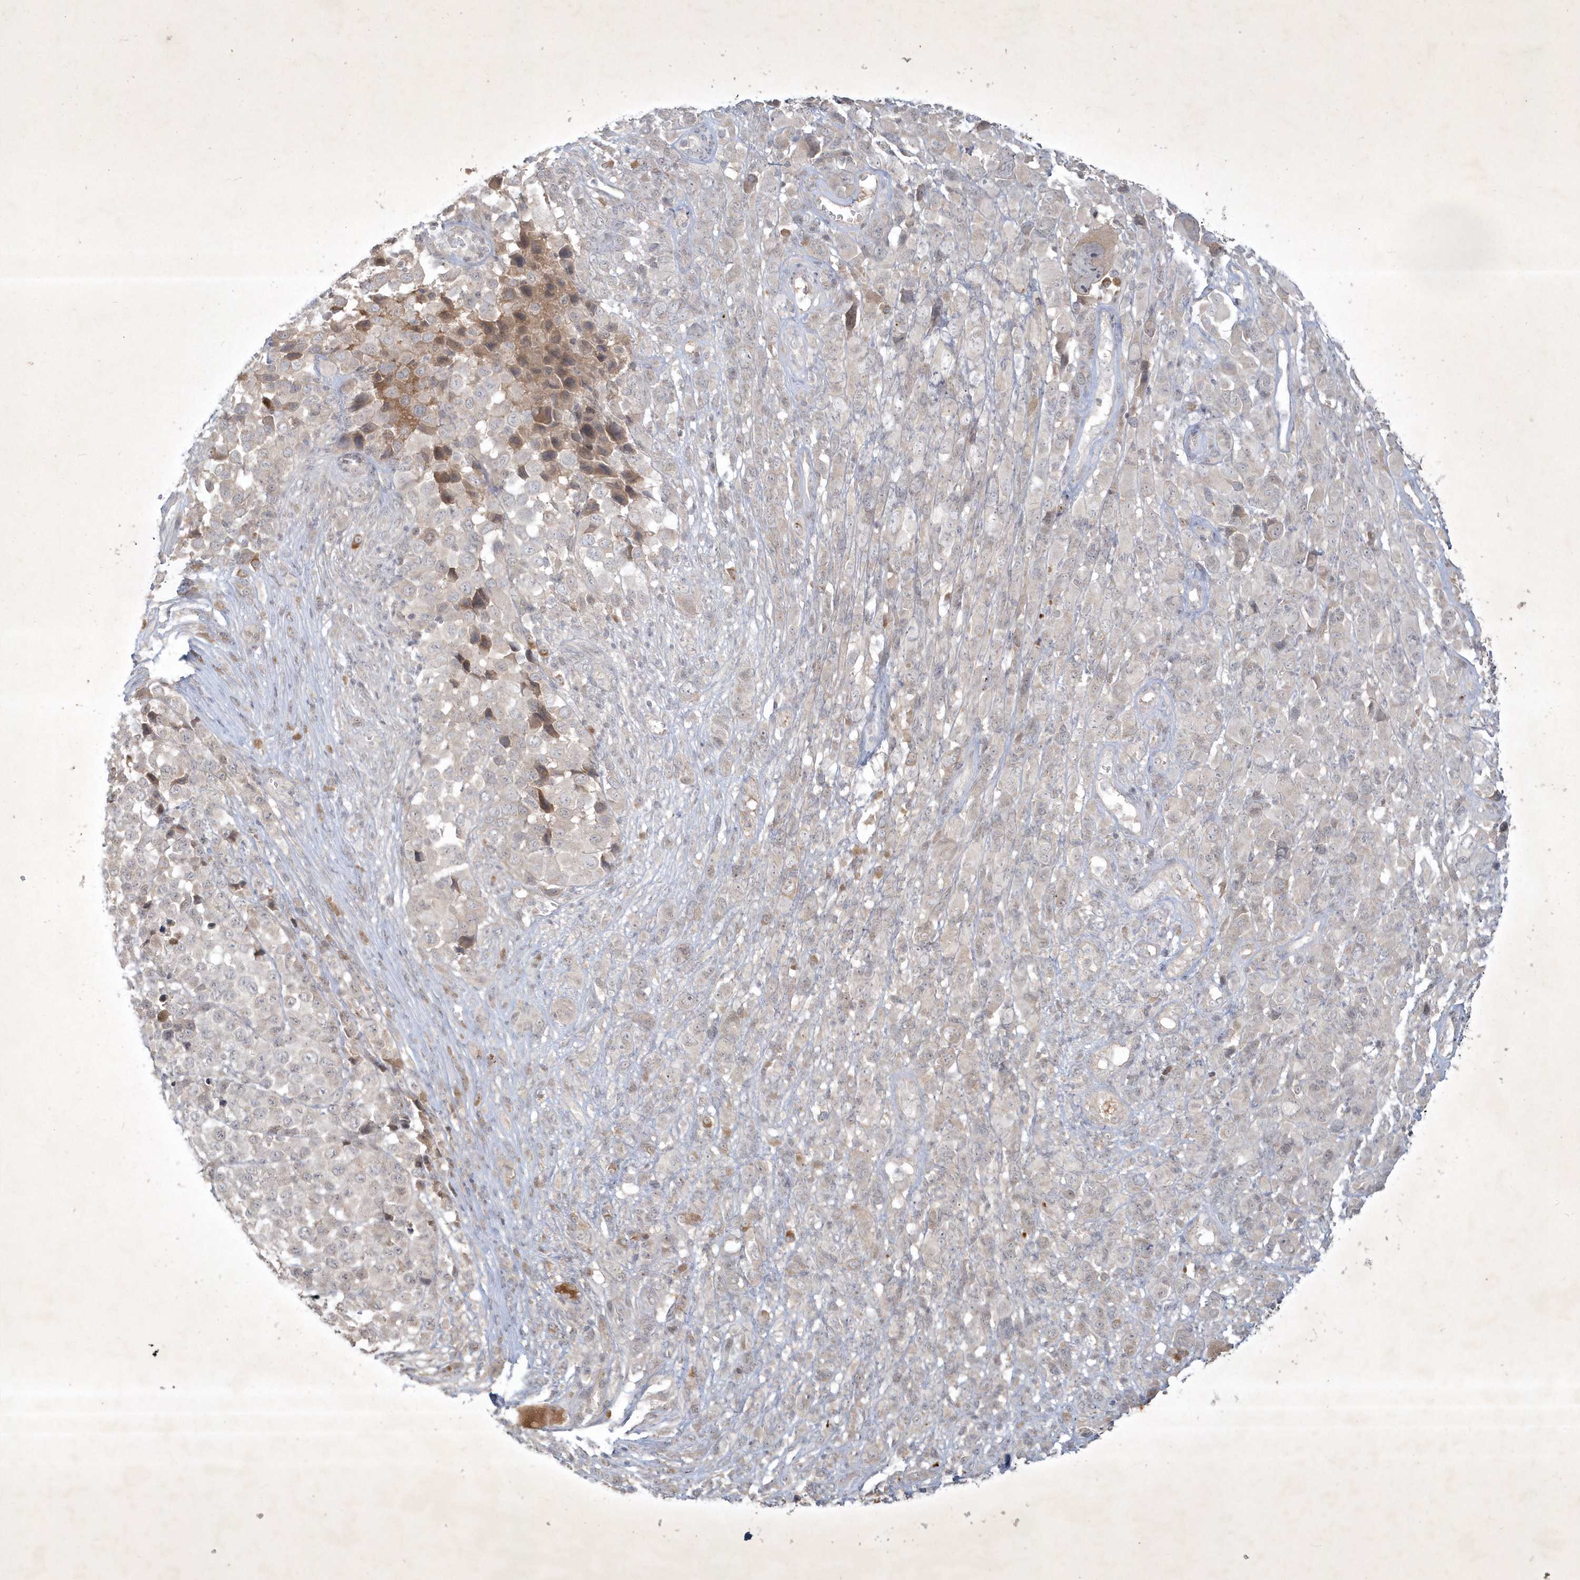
{"staining": {"intensity": "negative", "quantity": "none", "location": "none"}, "tissue": "melanoma", "cell_type": "Tumor cells", "image_type": "cancer", "snomed": [{"axis": "morphology", "description": "Malignant melanoma, NOS"}, {"axis": "topography", "description": "Skin of trunk"}], "caption": "IHC of human malignant melanoma demonstrates no expression in tumor cells. (Stains: DAB IHC with hematoxylin counter stain, Microscopy: brightfield microscopy at high magnification).", "gene": "BOD1", "patient": {"sex": "male", "age": 71}}